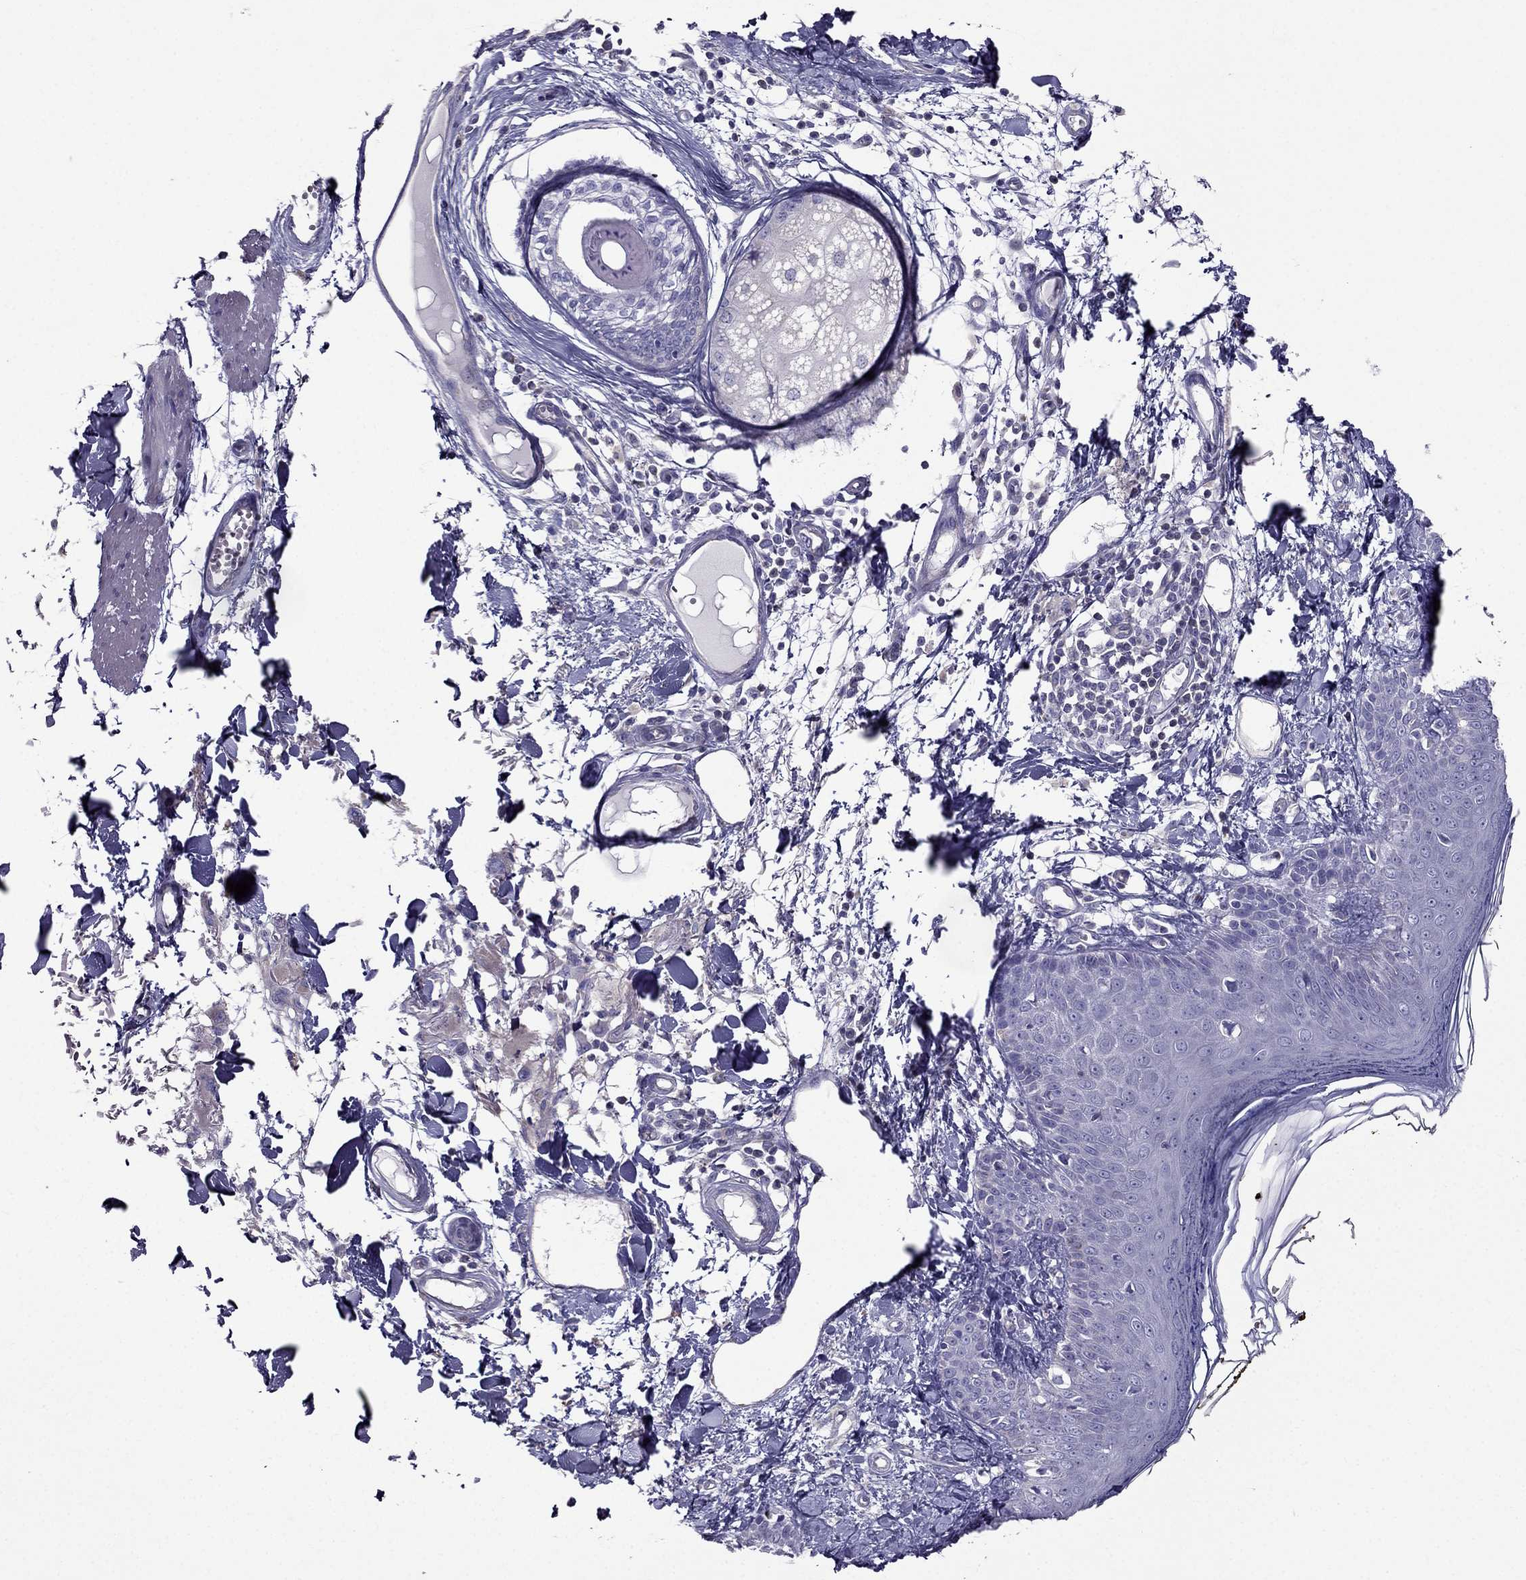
{"staining": {"intensity": "negative", "quantity": "none", "location": "none"}, "tissue": "skin", "cell_type": "Fibroblasts", "image_type": "normal", "snomed": [{"axis": "morphology", "description": "Normal tissue, NOS"}, {"axis": "topography", "description": "Skin"}], "caption": "IHC photomicrograph of unremarkable skin: skin stained with DAB (3,3'-diaminobenzidine) shows no significant protein expression in fibroblasts.", "gene": "AAK1", "patient": {"sex": "male", "age": 76}}